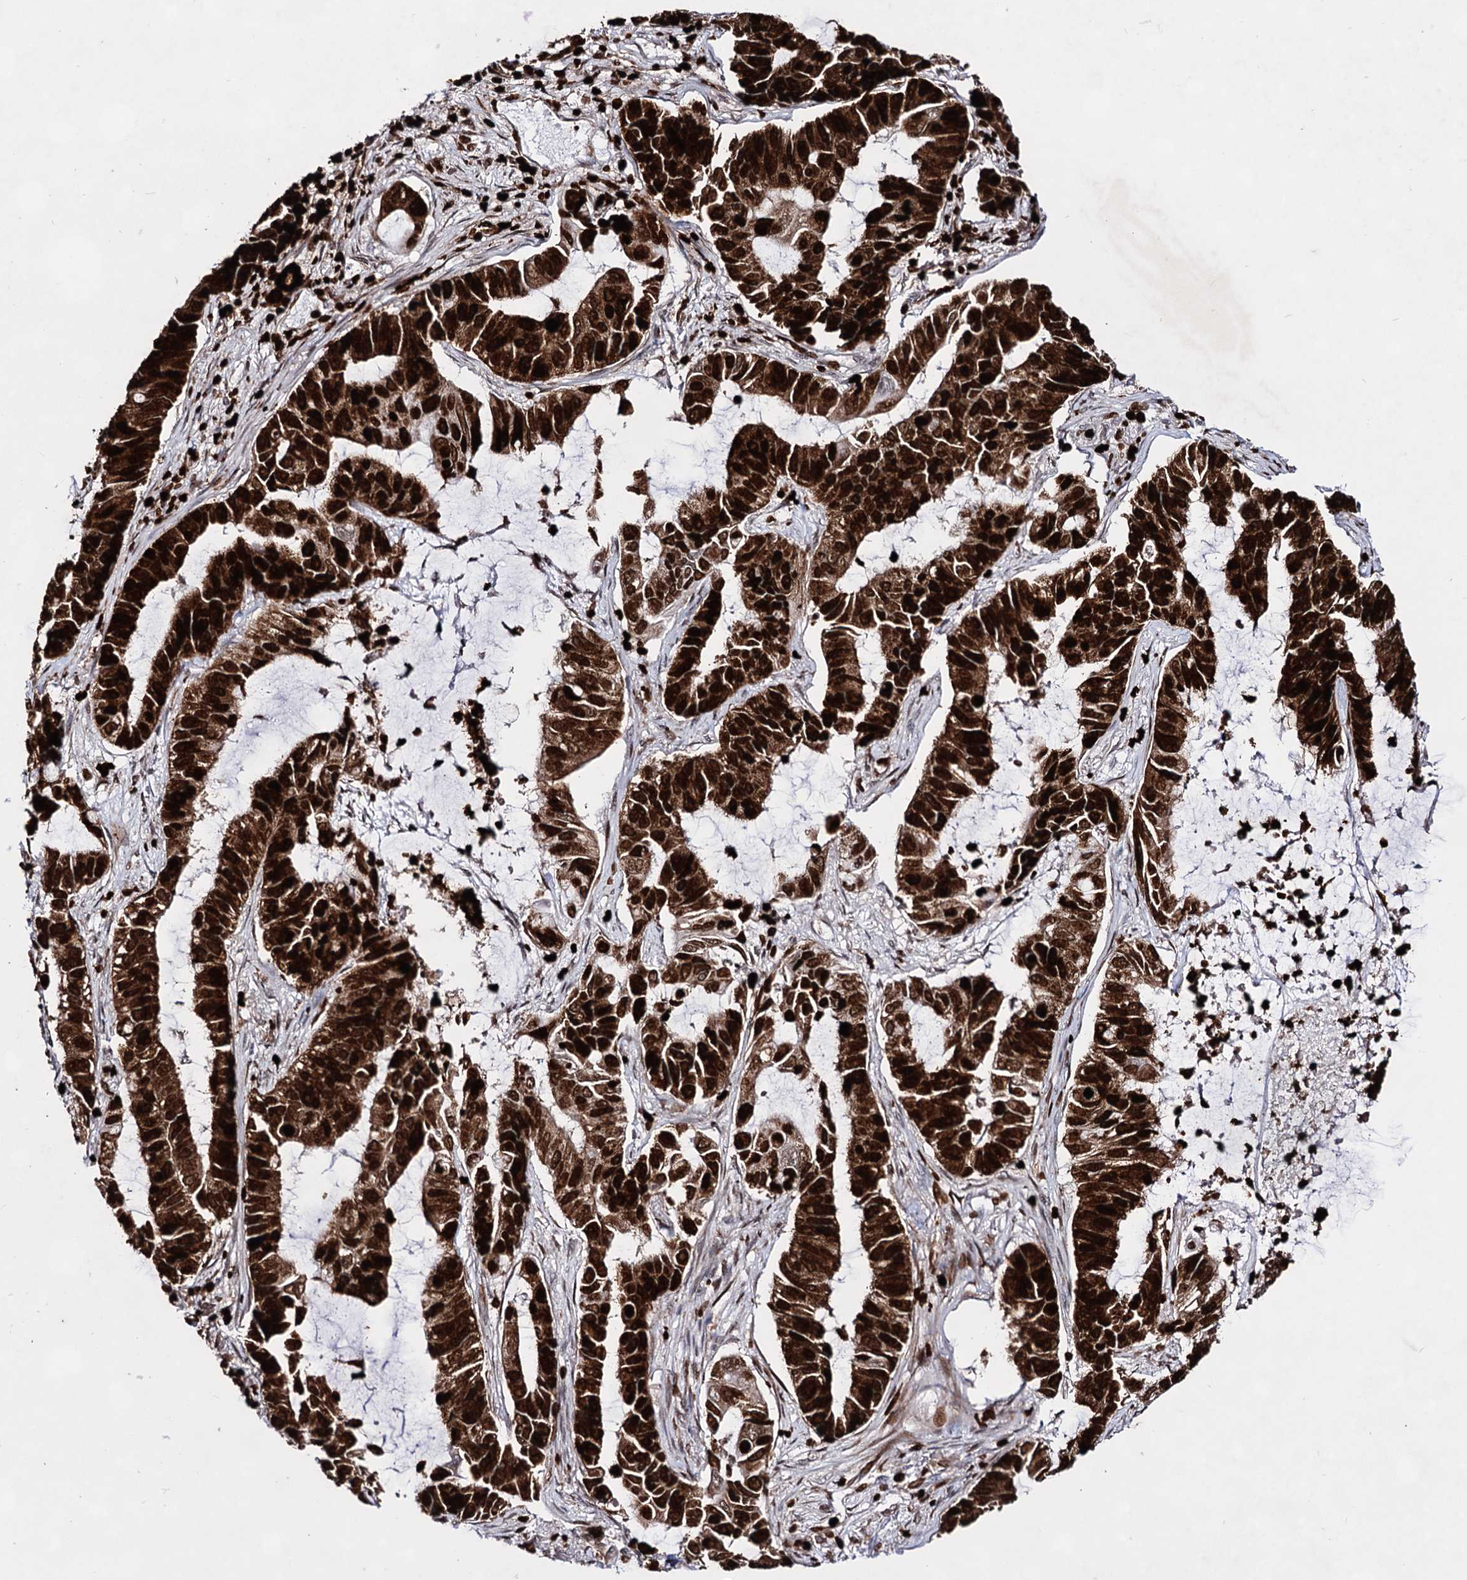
{"staining": {"intensity": "strong", "quantity": ">75%", "location": "cytoplasmic/membranous,nuclear"}, "tissue": "lung cancer", "cell_type": "Tumor cells", "image_type": "cancer", "snomed": [{"axis": "morphology", "description": "Adenocarcinoma, NOS"}, {"axis": "topography", "description": "Lung"}], "caption": "Immunohistochemistry (IHC) of lung cancer exhibits high levels of strong cytoplasmic/membranous and nuclear expression in approximately >75% of tumor cells. Using DAB (3,3'-diaminobenzidine) (brown) and hematoxylin (blue) stains, captured at high magnification using brightfield microscopy.", "gene": "HMGB2", "patient": {"sex": "male", "age": 64}}